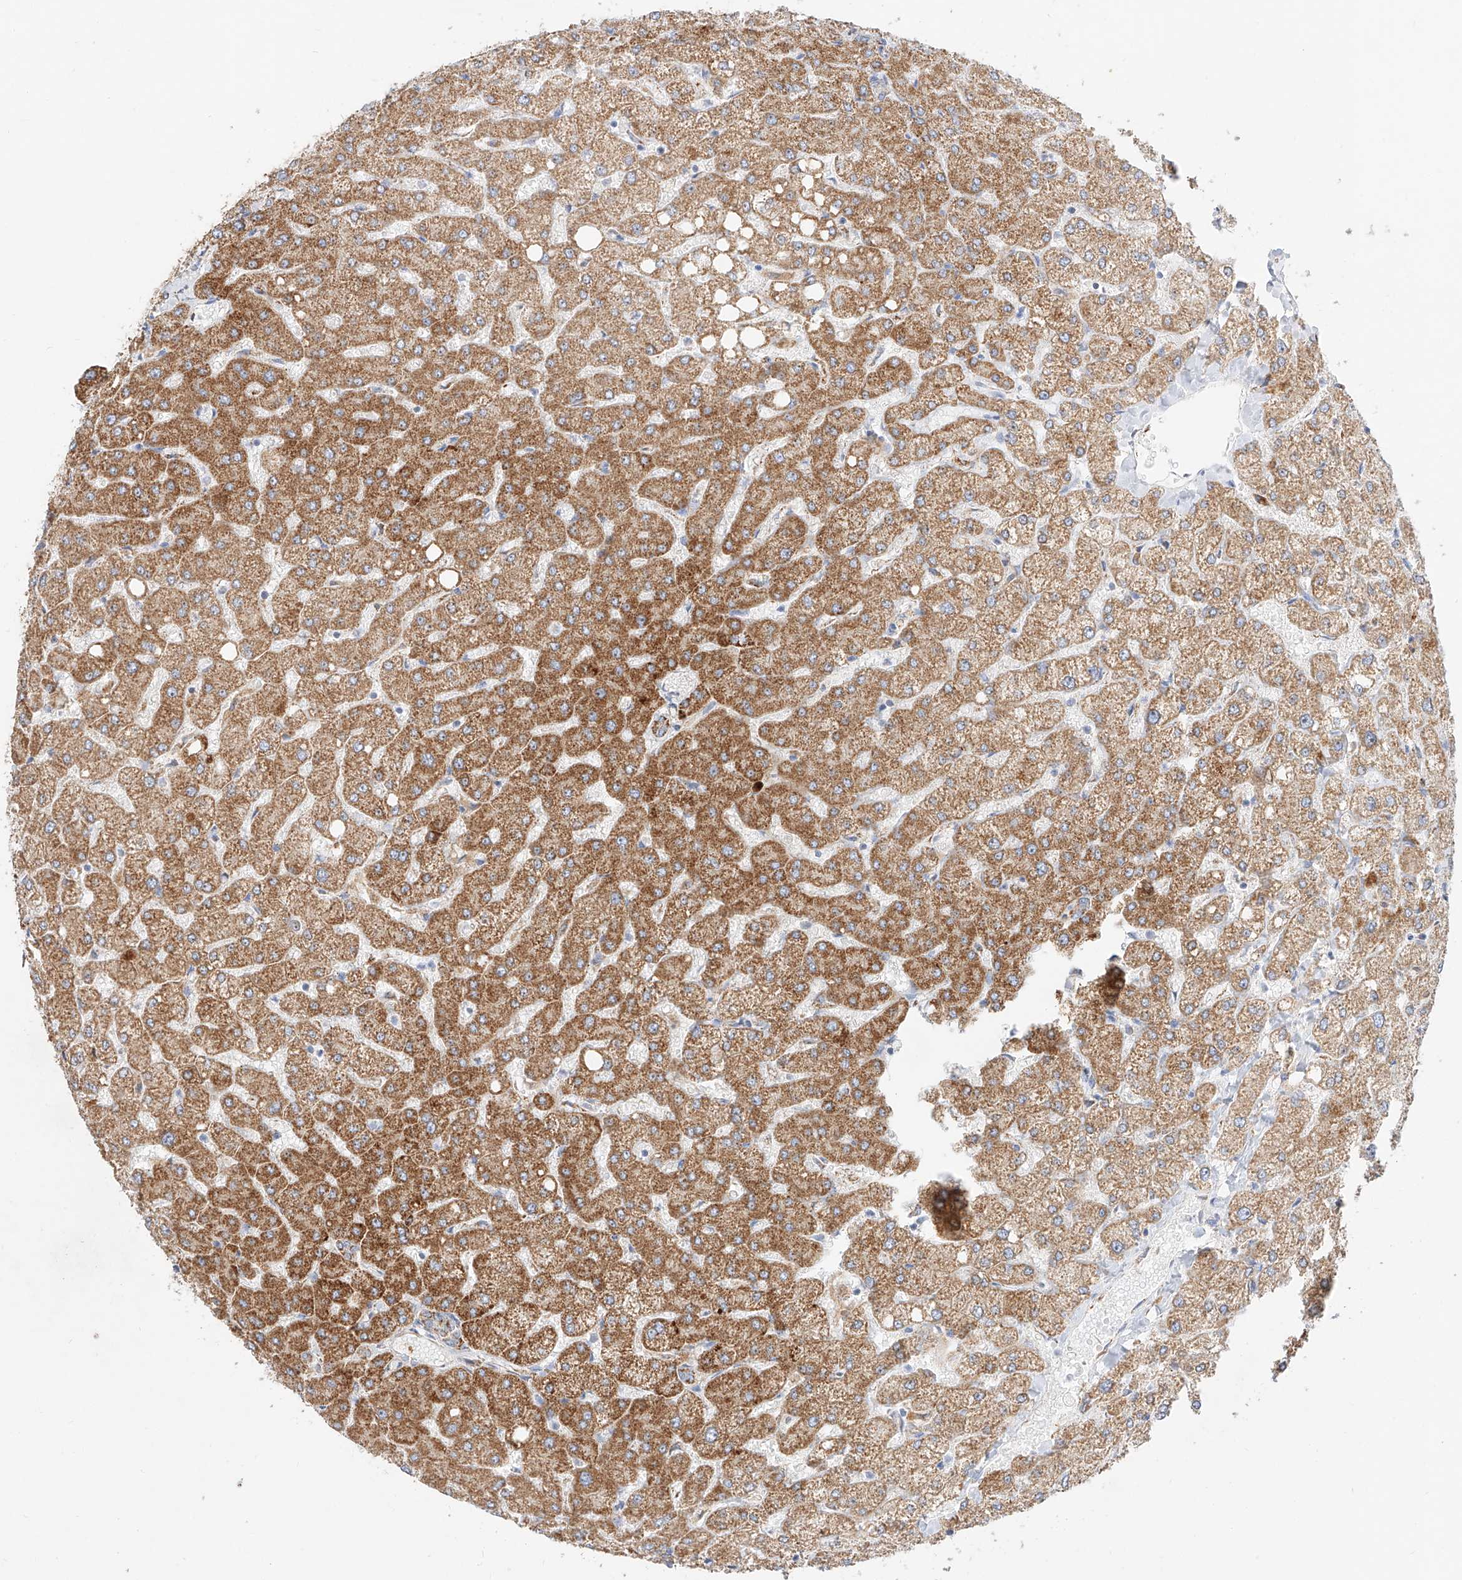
{"staining": {"intensity": "moderate", "quantity": ">75%", "location": "cytoplasmic/membranous"}, "tissue": "liver", "cell_type": "Cholangiocytes", "image_type": "normal", "snomed": [{"axis": "morphology", "description": "Normal tissue, NOS"}, {"axis": "topography", "description": "Liver"}], "caption": "High-magnification brightfield microscopy of benign liver stained with DAB (3,3'-diaminobenzidine) (brown) and counterstained with hematoxylin (blue). cholangiocytes exhibit moderate cytoplasmic/membranous positivity is identified in approximately>75% of cells. (Brightfield microscopy of DAB IHC at high magnification).", "gene": "CST9", "patient": {"sex": "female", "age": 54}}